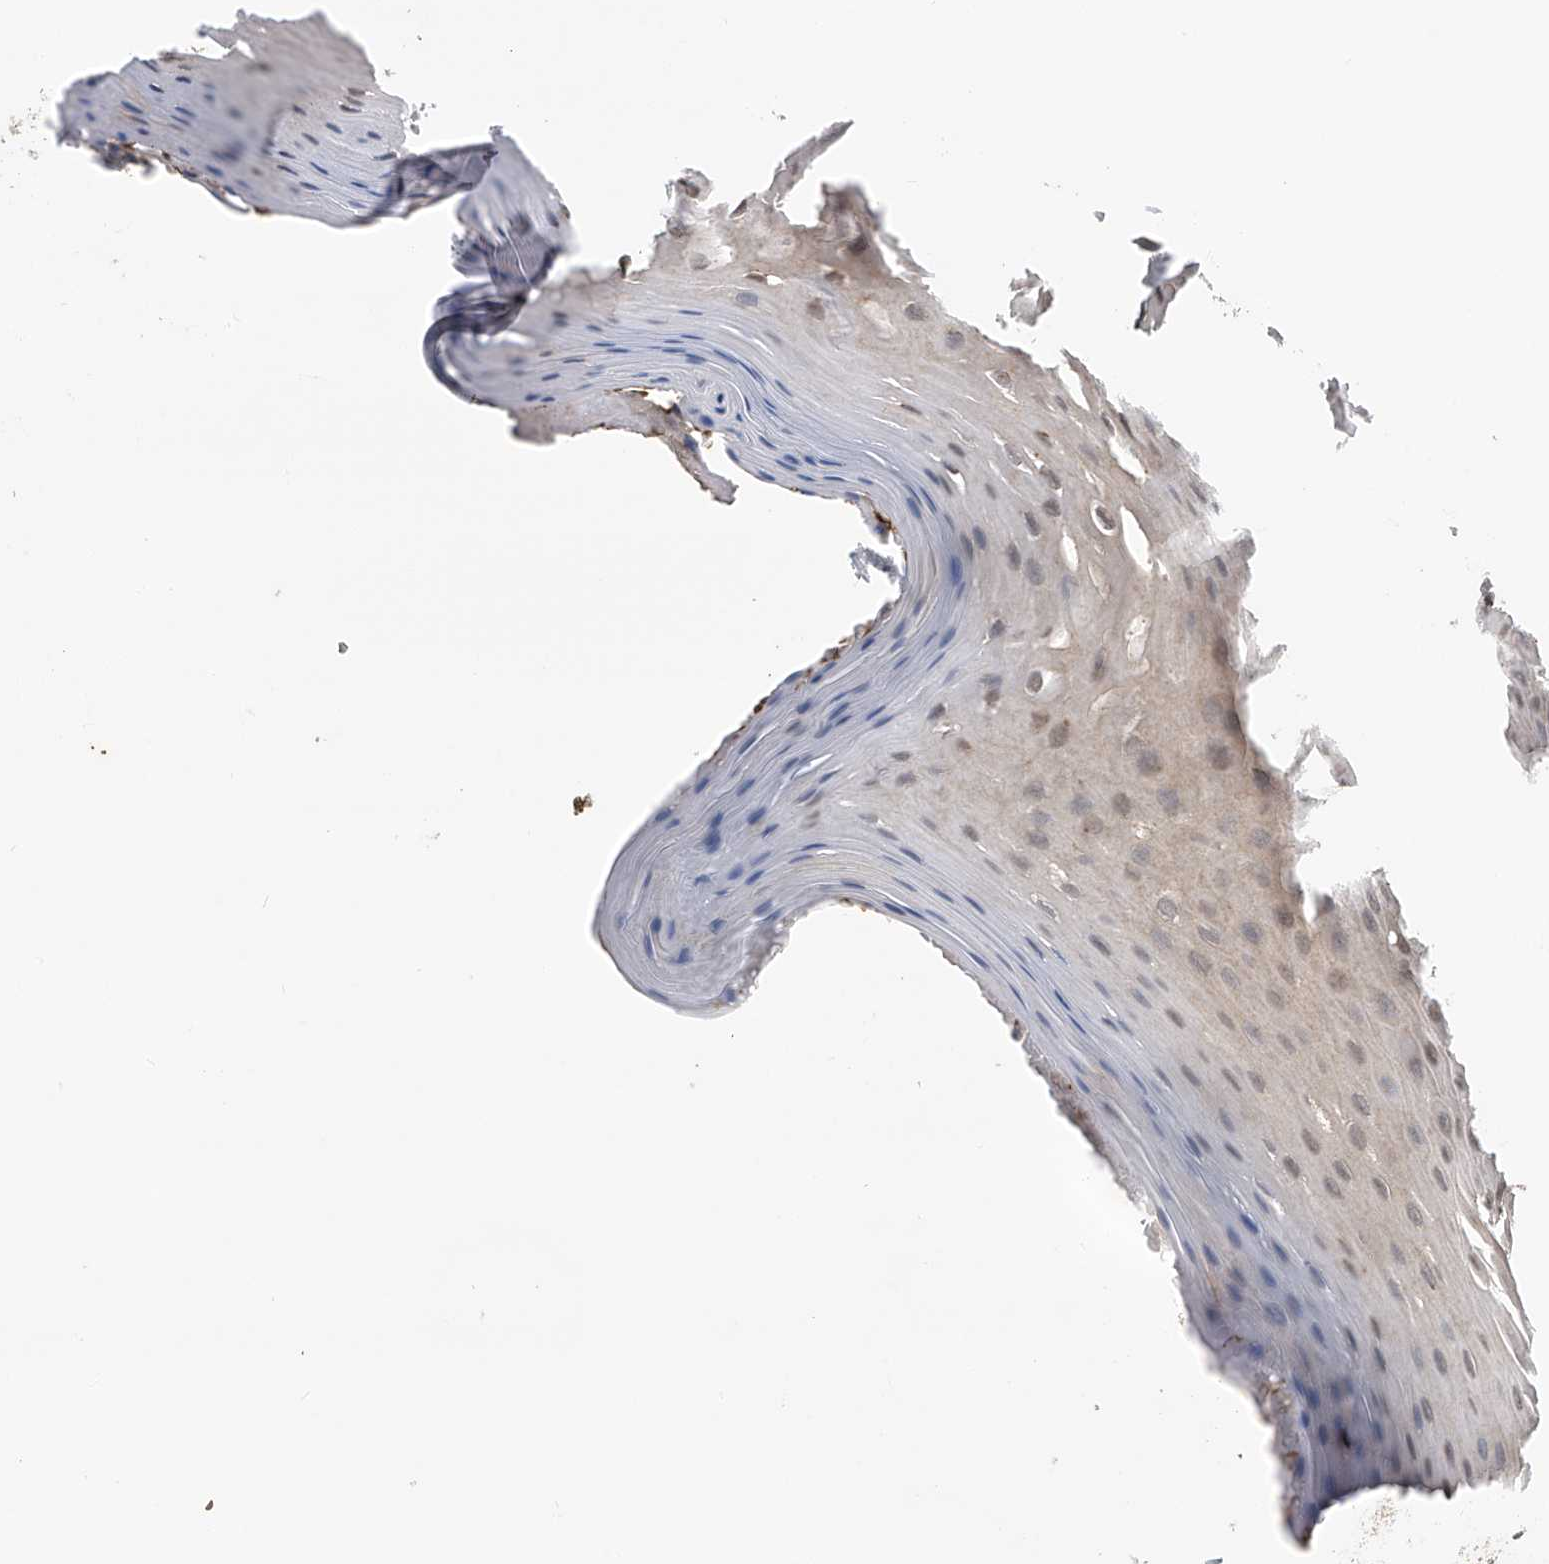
{"staining": {"intensity": "moderate", "quantity": "25%-75%", "location": "cytoplasmic/membranous,nuclear"}, "tissue": "oral mucosa", "cell_type": "Squamous epithelial cells", "image_type": "normal", "snomed": [{"axis": "morphology", "description": "Normal tissue, NOS"}, {"axis": "morphology", "description": "Squamous cell carcinoma, NOS"}, {"axis": "topography", "description": "Skeletal muscle"}, {"axis": "topography", "description": "Oral tissue"}, {"axis": "topography", "description": "Salivary gland"}, {"axis": "topography", "description": "Head-Neck"}], "caption": "Immunohistochemistry of normal human oral mucosa displays medium levels of moderate cytoplasmic/membranous,nuclear positivity in approximately 25%-75% of squamous epithelial cells.", "gene": "SPOCK1", "patient": {"sex": "male", "age": 54}}